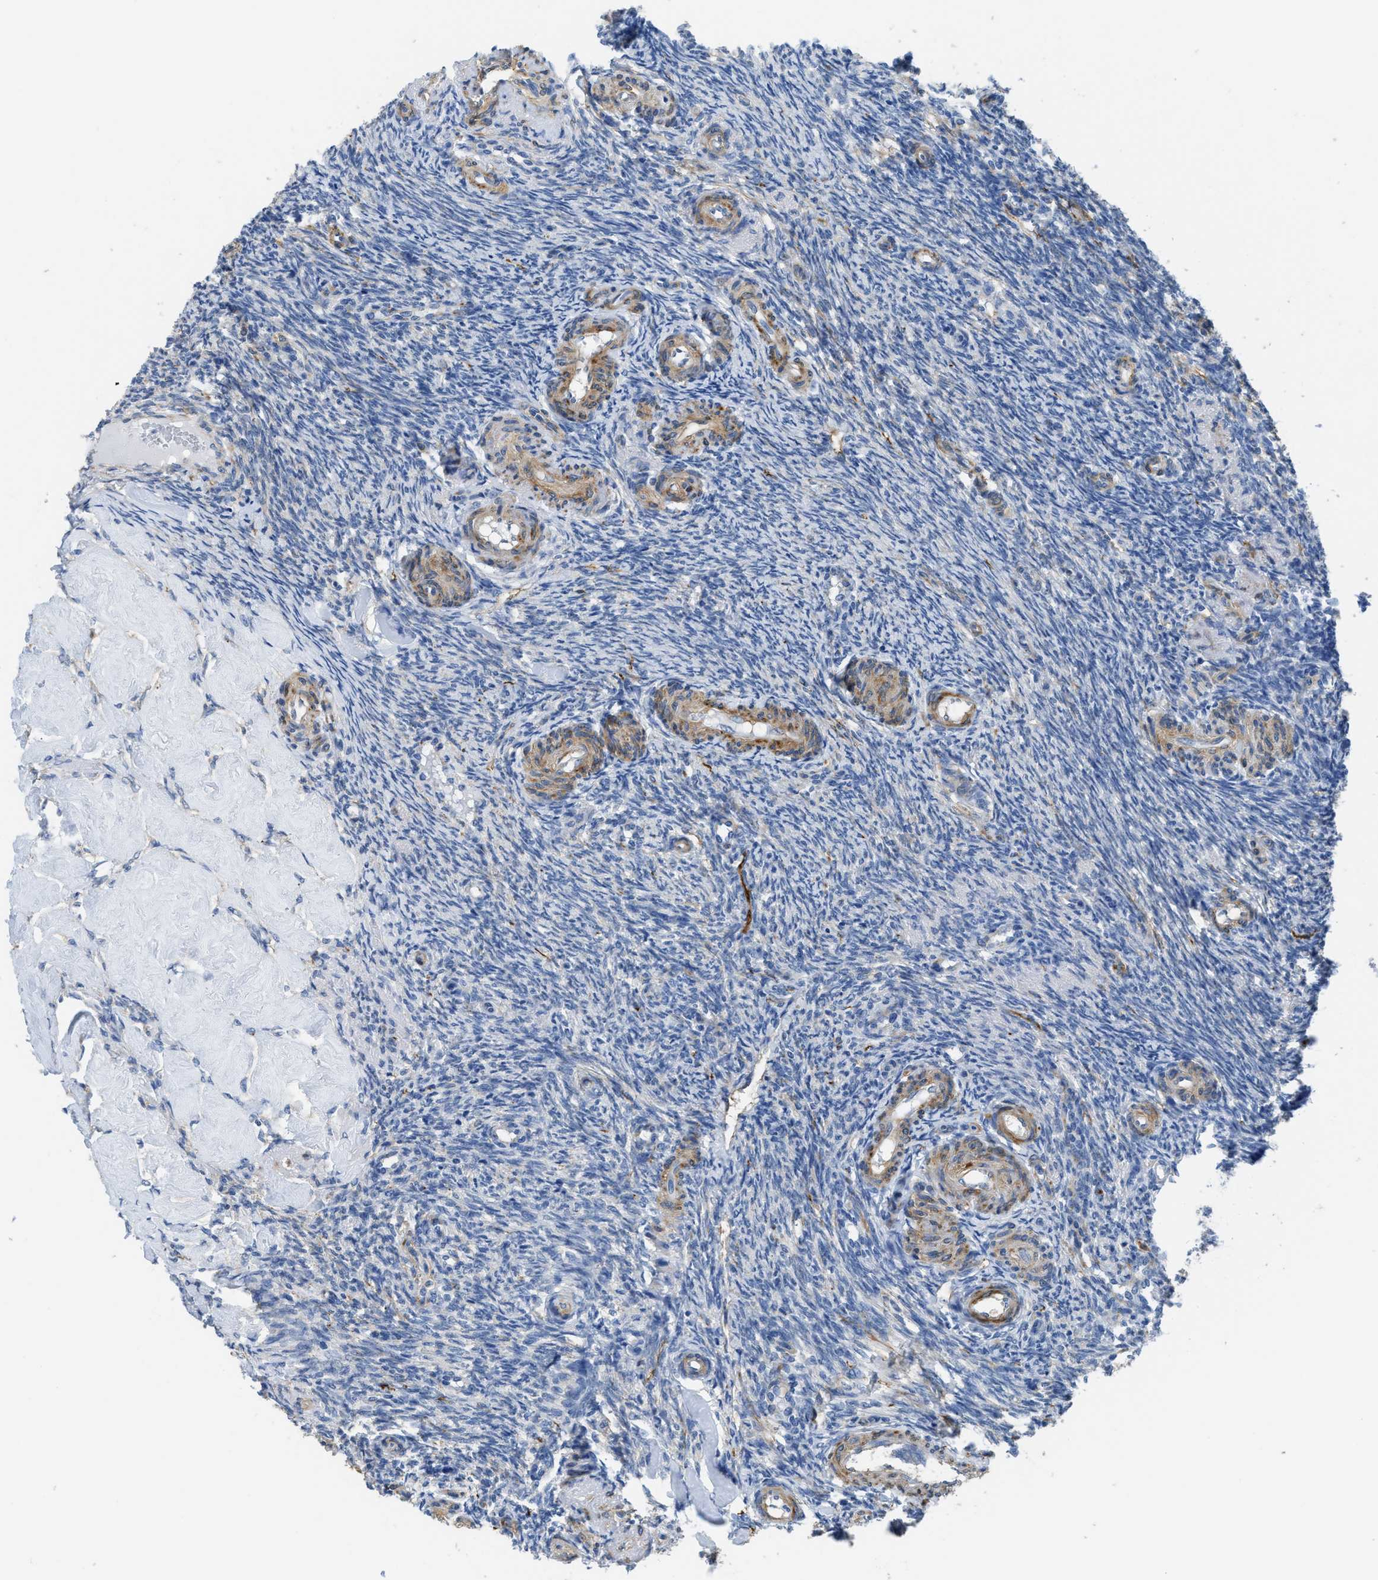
{"staining": {"intensity": "negative", "quantity": "none", "location": "none"}, "tissue": "ovary", "cell_type": "Ovarian stroma cells", "image_type": "normal", "snomed": [{"axis": "morphology", "description": "Normal tissue, NOS"}, {"axis": "topography", "description": "Ovary"}], "caption": "Ovarian stroma cells are negative for brown protein staining in unremarkable ovary. (DAB immunohistochemistry (IHC) visualized using brightfield microscopy, high magnification).", "gene": "ZSWIM5", "patient": {"sex": "female", "age": 41}}